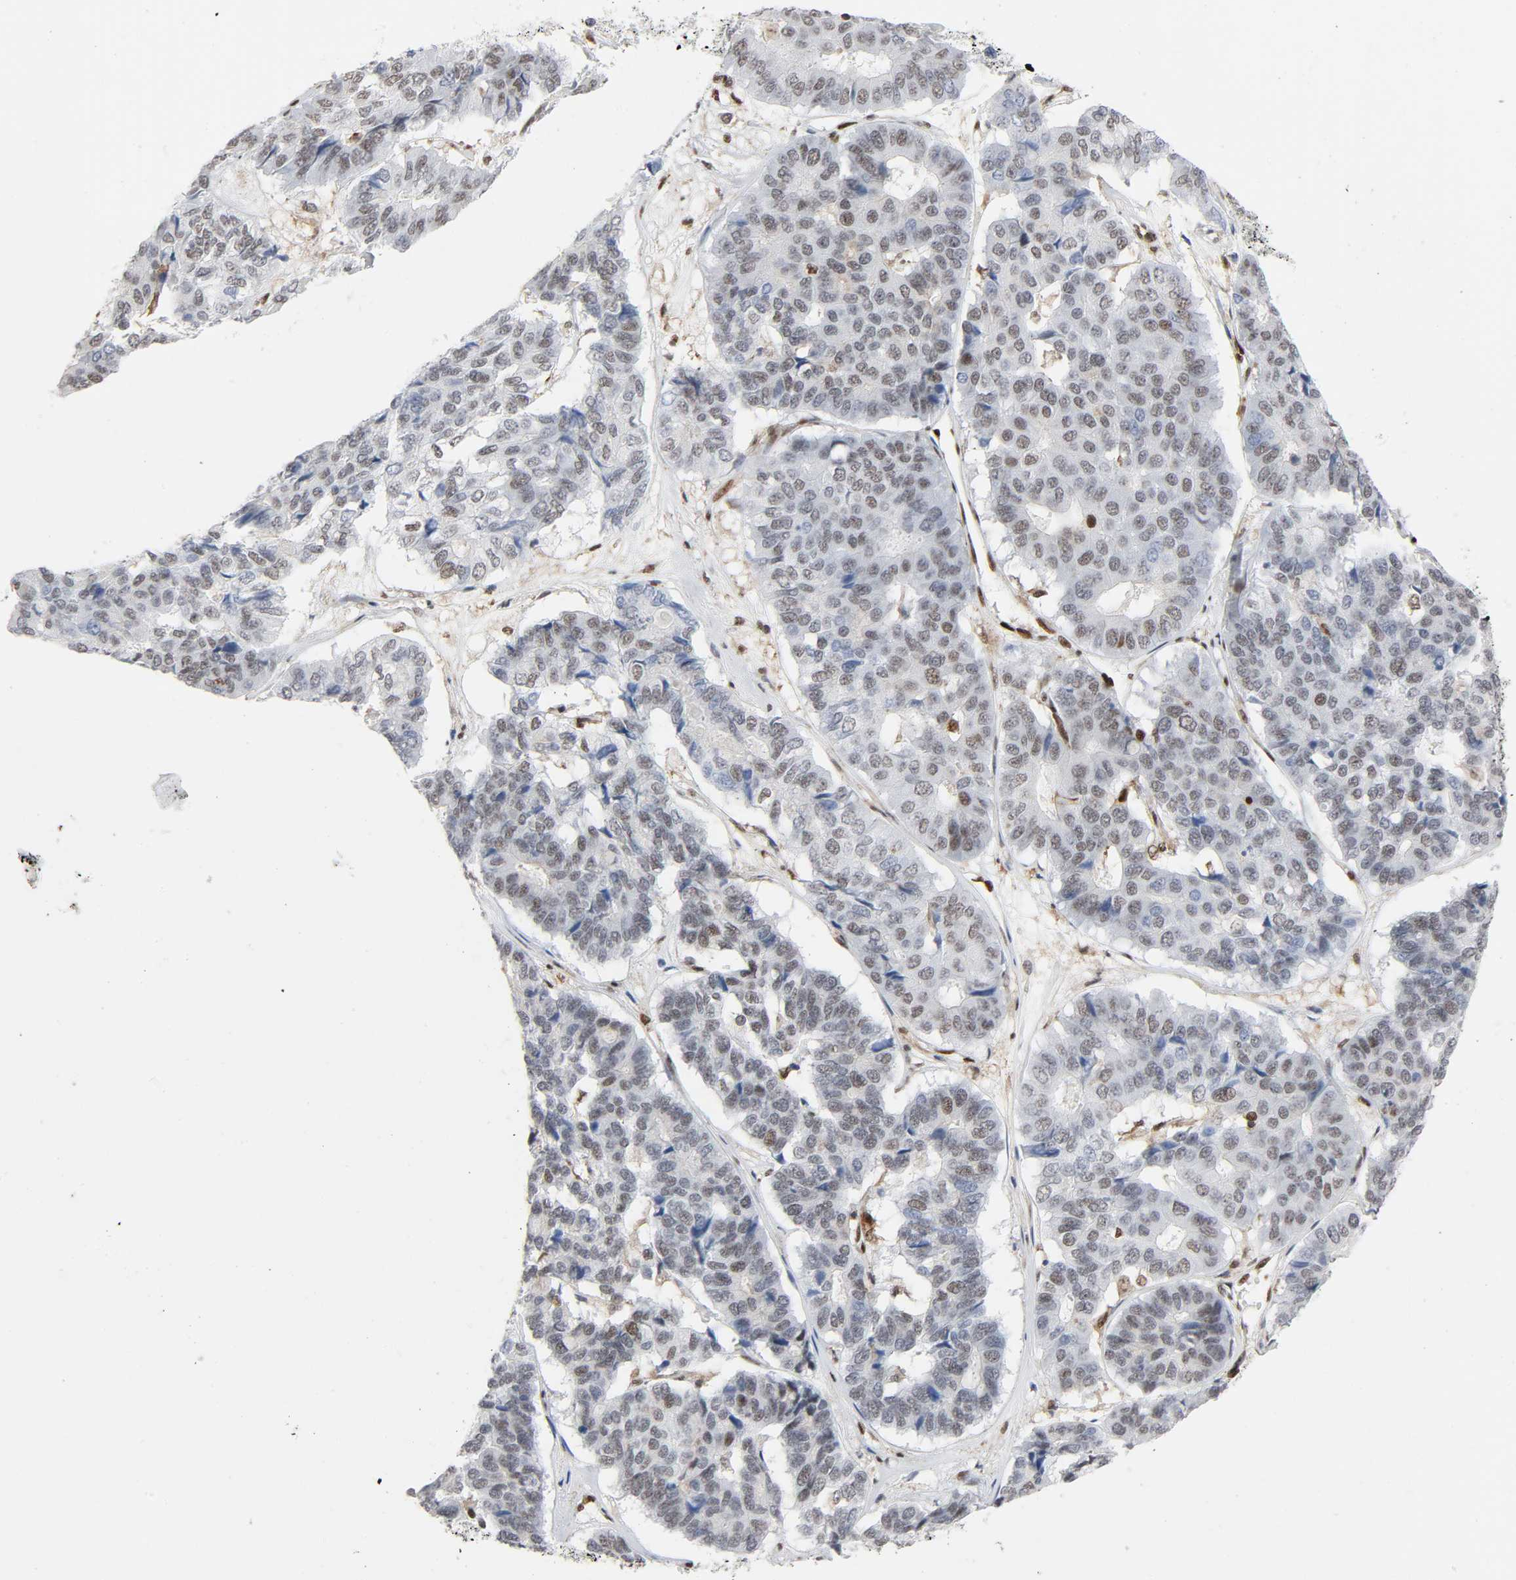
{"staining": {"intensity": "weak", "quantity": "25%-75%", "location": "nuclear"}, "tissue": "pancreatic cancer", "cell_type": "Tumor cells", "image_type": "cancer", "snomed": [{"axis": "morphology", "description": "Adenocarcinoma, NOS"}, {"axis": "topography", "description": "Pancreas"}], "caption": "Approximately 25%-75% of tumor cells in human pancreatic cancer reveal weak nuclear protein staining as visualized by brown immunohistochemical staining.", "gene": "WAS", "patient": {"sex": "male", "age": 50}}